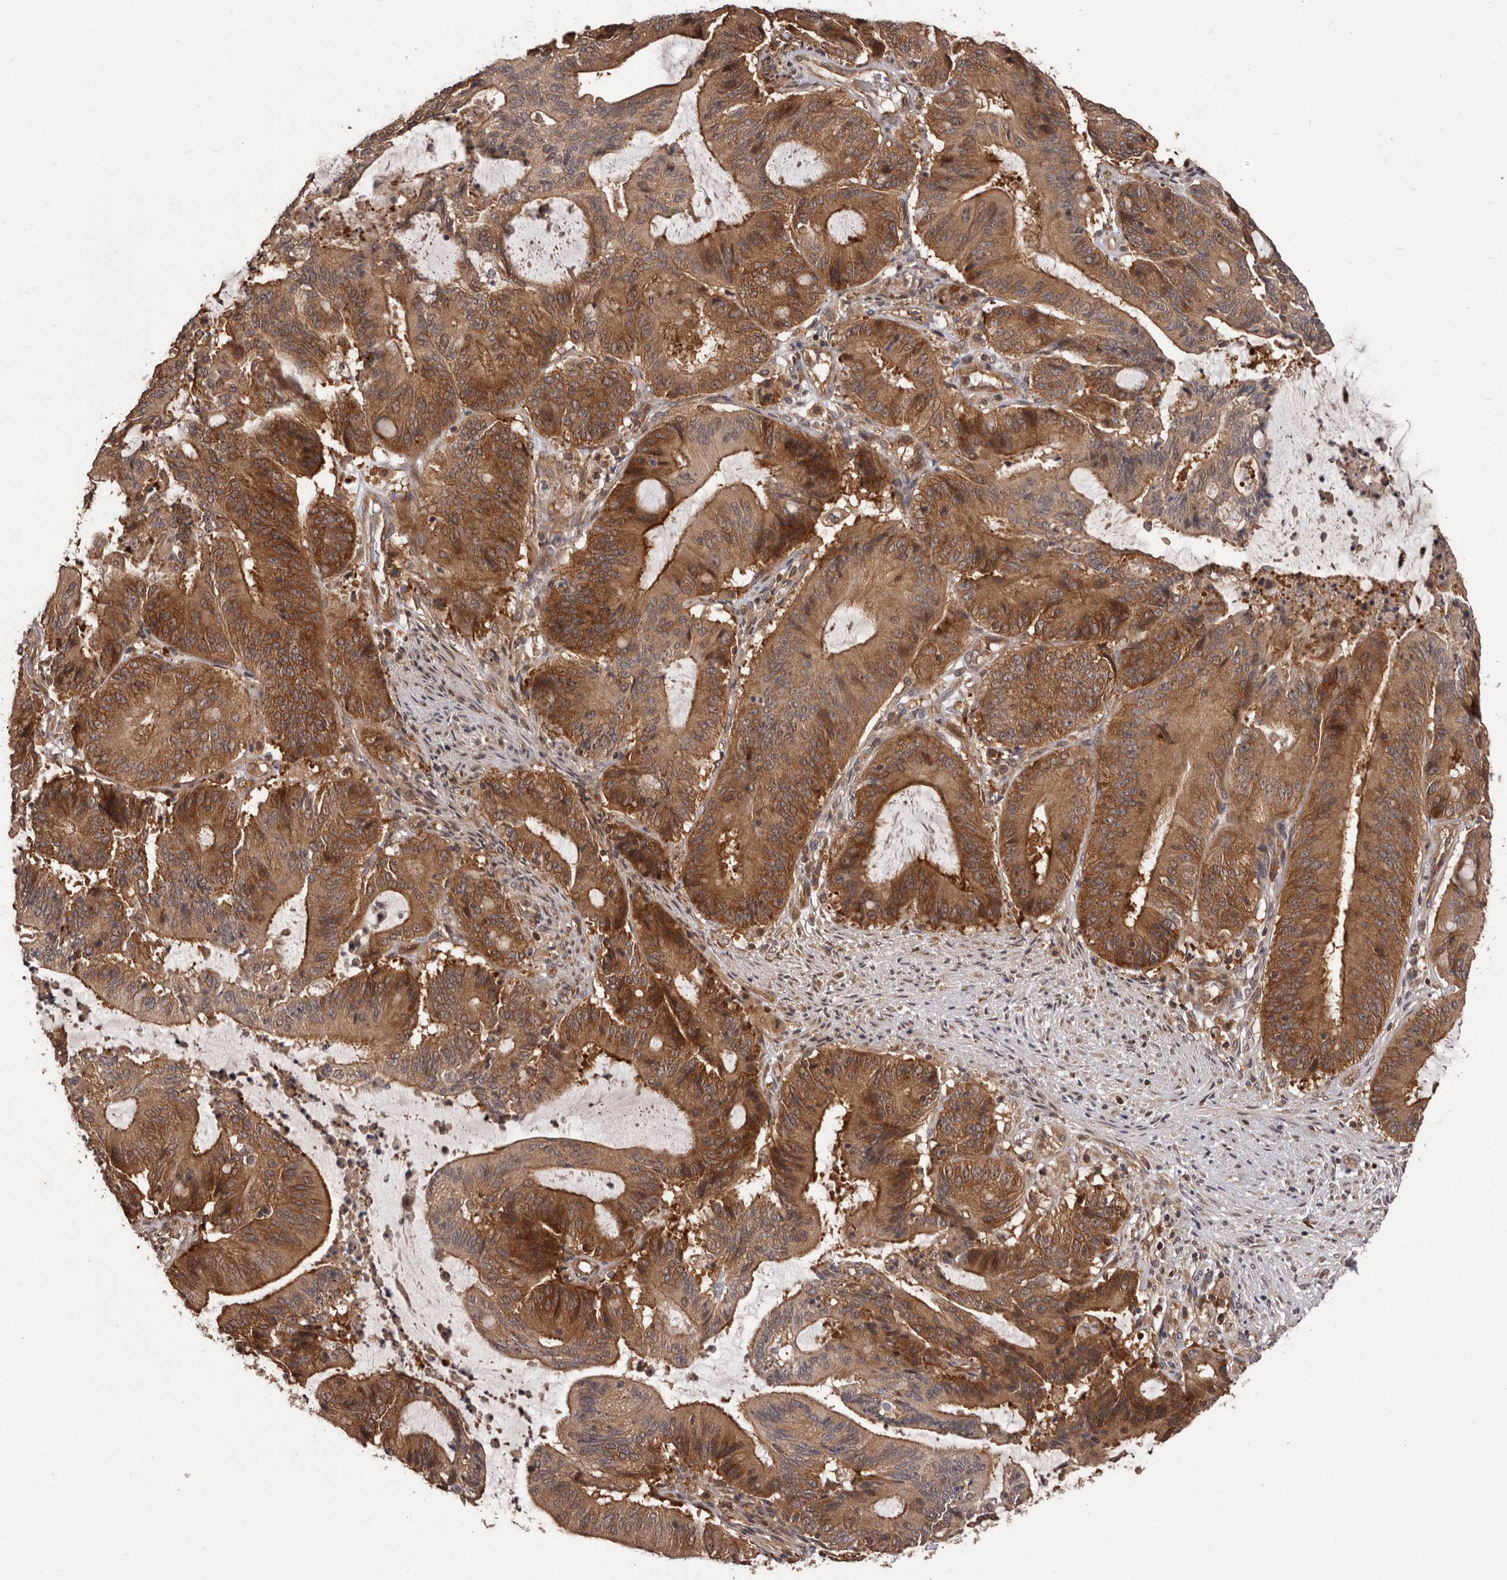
{"staining": {"intensity": "strong", "quantity": ">75%", "location": "cytoplasmic/membranous"}, "tissue": "liver cancer", "cell_type": "Tumor cells", "image_type": "cancer", "snomed": [{"axis": "morphology", "description": "Normal tissue, NOS"}, {"axis": "morphology", "description": "Cholangiocarcinoma"}, {"axis": "topography", "description": "Liver"}, {"axis": "topography", "description": "Peripheral nerve tissue"}], "caption": "Immunohistochemical staining of human liver cancer (cholangiocarcinoma) reveals high levels of strong cytoplasmic/membranous protein positivity in approximately >75% of tumor cells.", "gene": "HBS1L", "patient": {"sex": "female", "age": 73}}